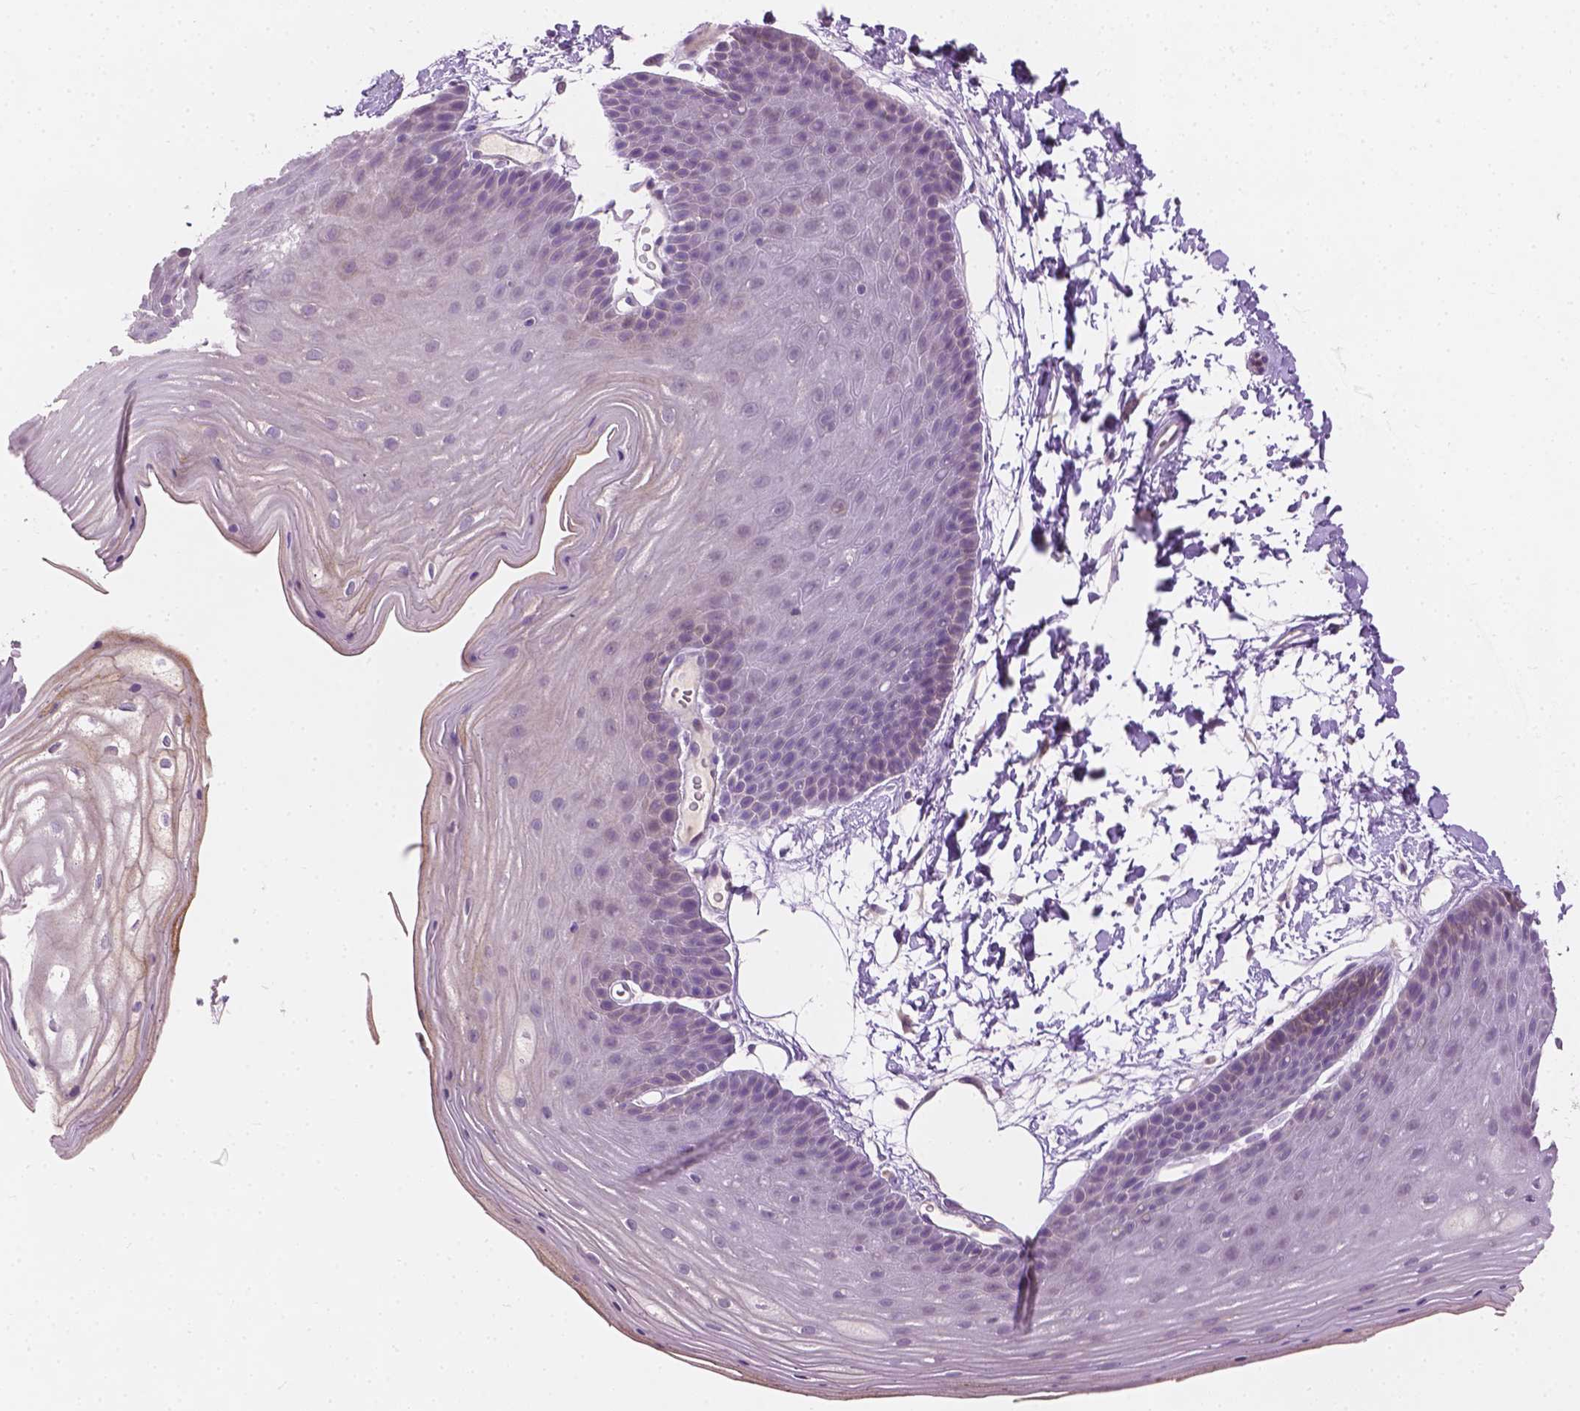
{"staining": {"intensity": "weak", "quantity": "<25%", "location": "cytoplasmic/membranous"}, "tissue": "skin", "cell_type": "Epidermal cells", "image_type": "normal", "snomed": [{"axis": "morphology", "description": "Normal tissue, NOS"}, {"axis": "topography", "description": "Anal"}], "caption": "IHC of benign human skin reveals no expression in epidermal cells. (Immunohistochemistry (ihc), brightfield microscopy, high magnification).", "gene": "KRT17", "patient": {"sex": "male", "age": 53}}